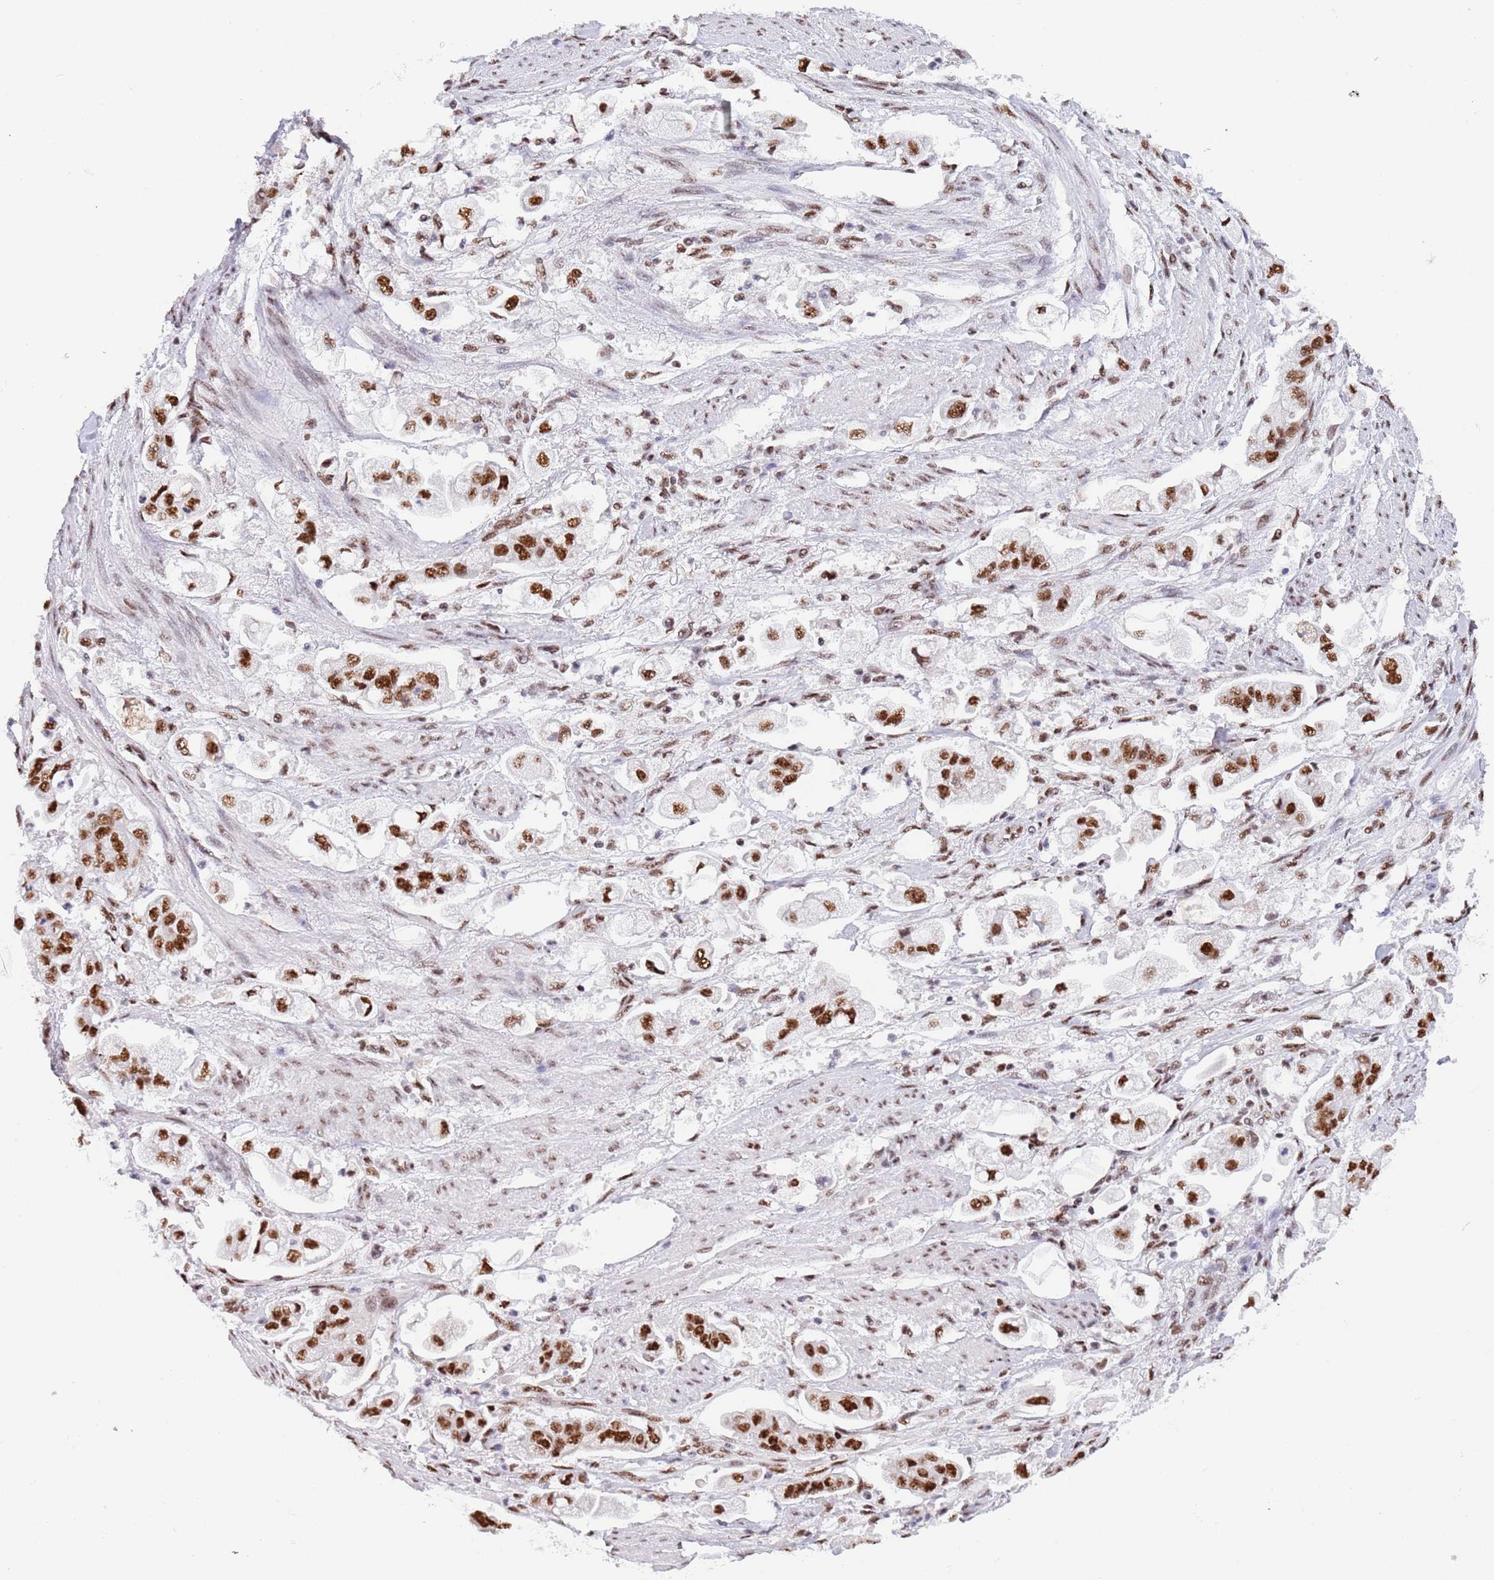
{"staining": {"intensity": "strong", "quantity": ">75%", "location": "nuclear"}, "tissue": "stomach cancer", "cell_type": "Tumor cells", "image_type": "cancer", "snomed": [{"axis": "morphology", "description": "Adenocarcinoma, NOS"}, {"axis": "topography", "description": "Stomach"}], "caption": "This image shows immunohistochemistry staining of adenocarcinoma (stomach), with high strong nuclear positivity in approximately >75% of tumor cells.", "gene": "SF3A2", "patient": {"sex": "male", "age": 62}}